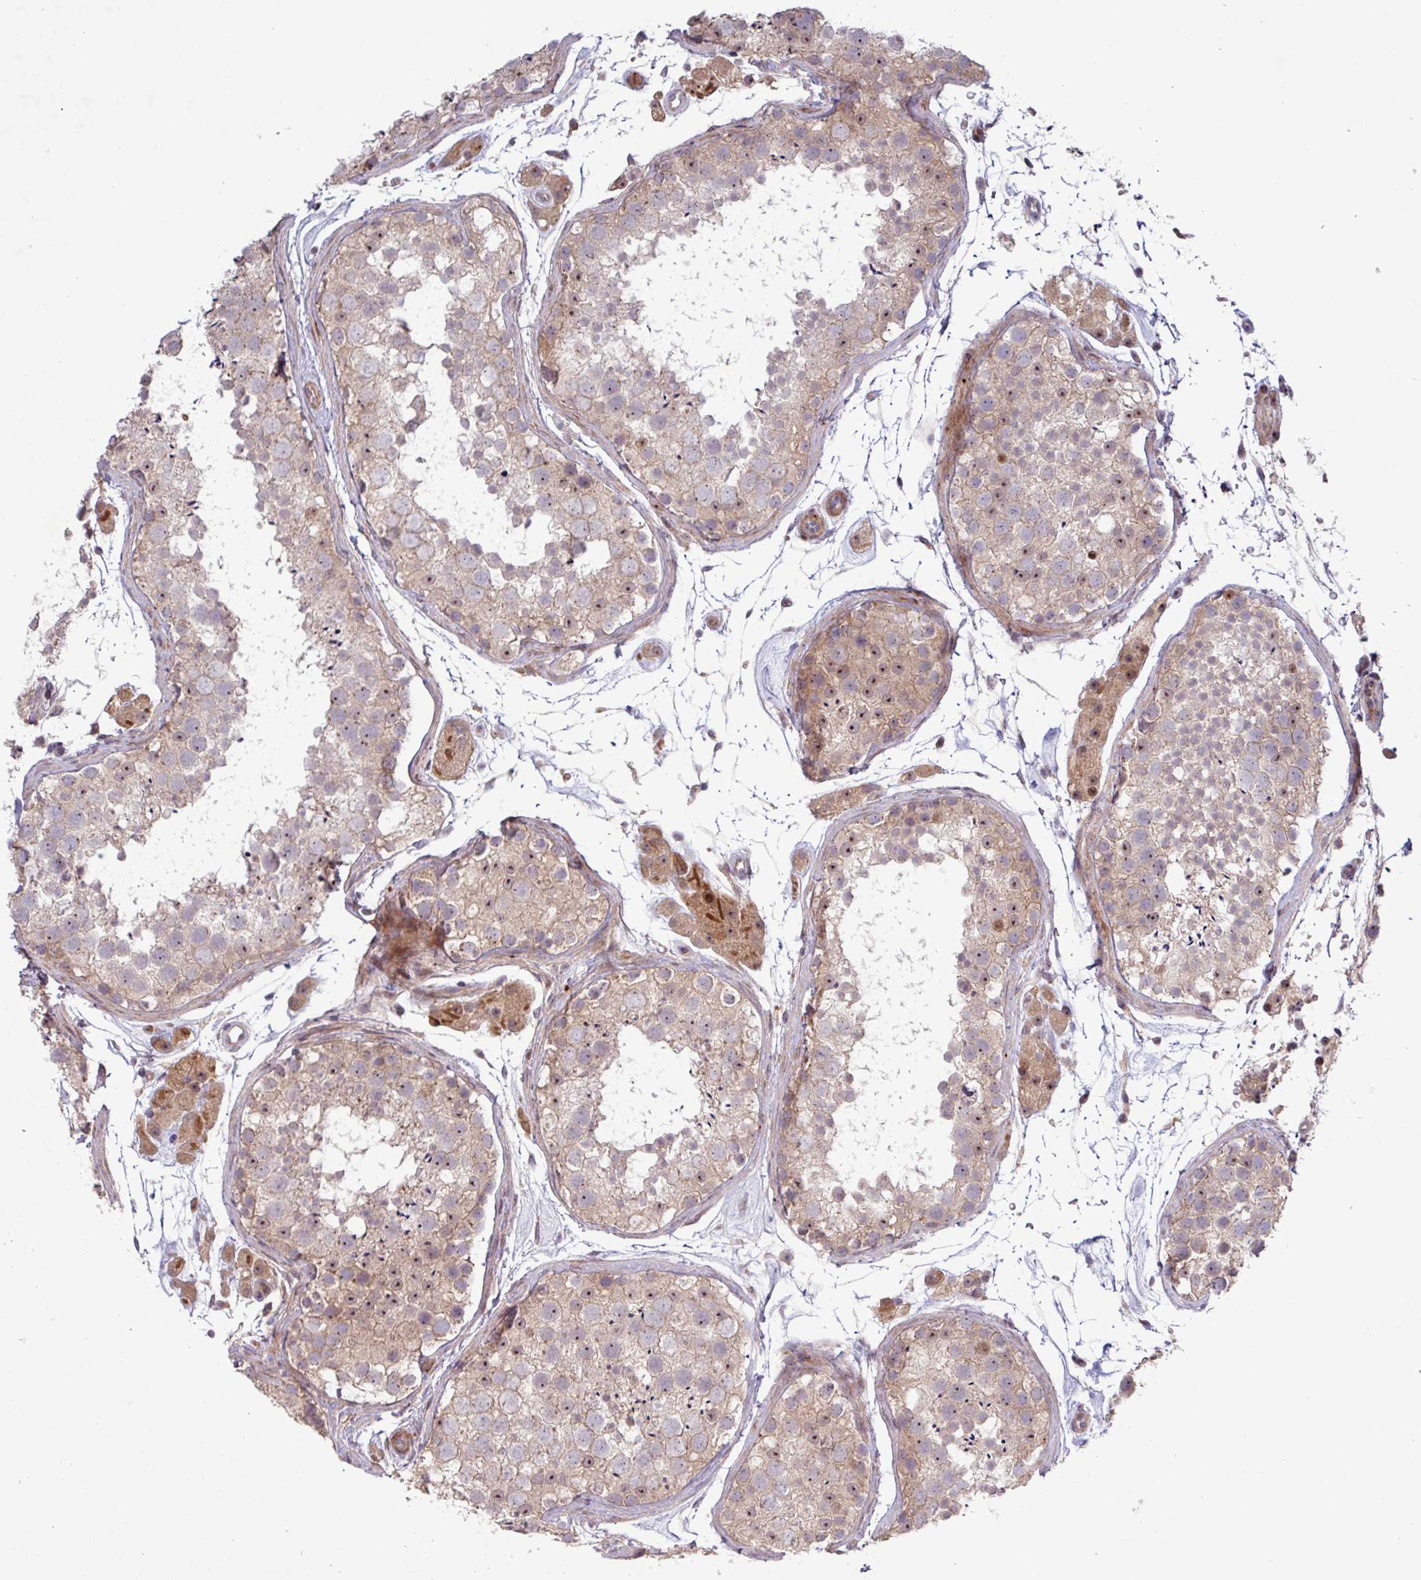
{"staining": {"intensity": "weak", "quantity": "25%-75%", "location": "cytoplasmic/membranous,nuclear"}, "tissue": "testis", "cell_type": "Cells in seminiferous ducts", "image_type": "normal", "snomed": [{"axis": "morphology", "description": "Normal tissue, NOS"}, {"axis": "topography", "description": "Testis"}], "caption": "An IHC image of normal tissue is shown. Protein staining in brown shows weak cytoplasmic/membranous,nuclear positivity in testis within cells in seminiferous ducts. Using DAB (brown) and hematoxylin (blue) stains, captured at high magnification using brightfield microscopy.", "gene": "TNFSF12", "patient": {"sex": "male", "age": 41}}